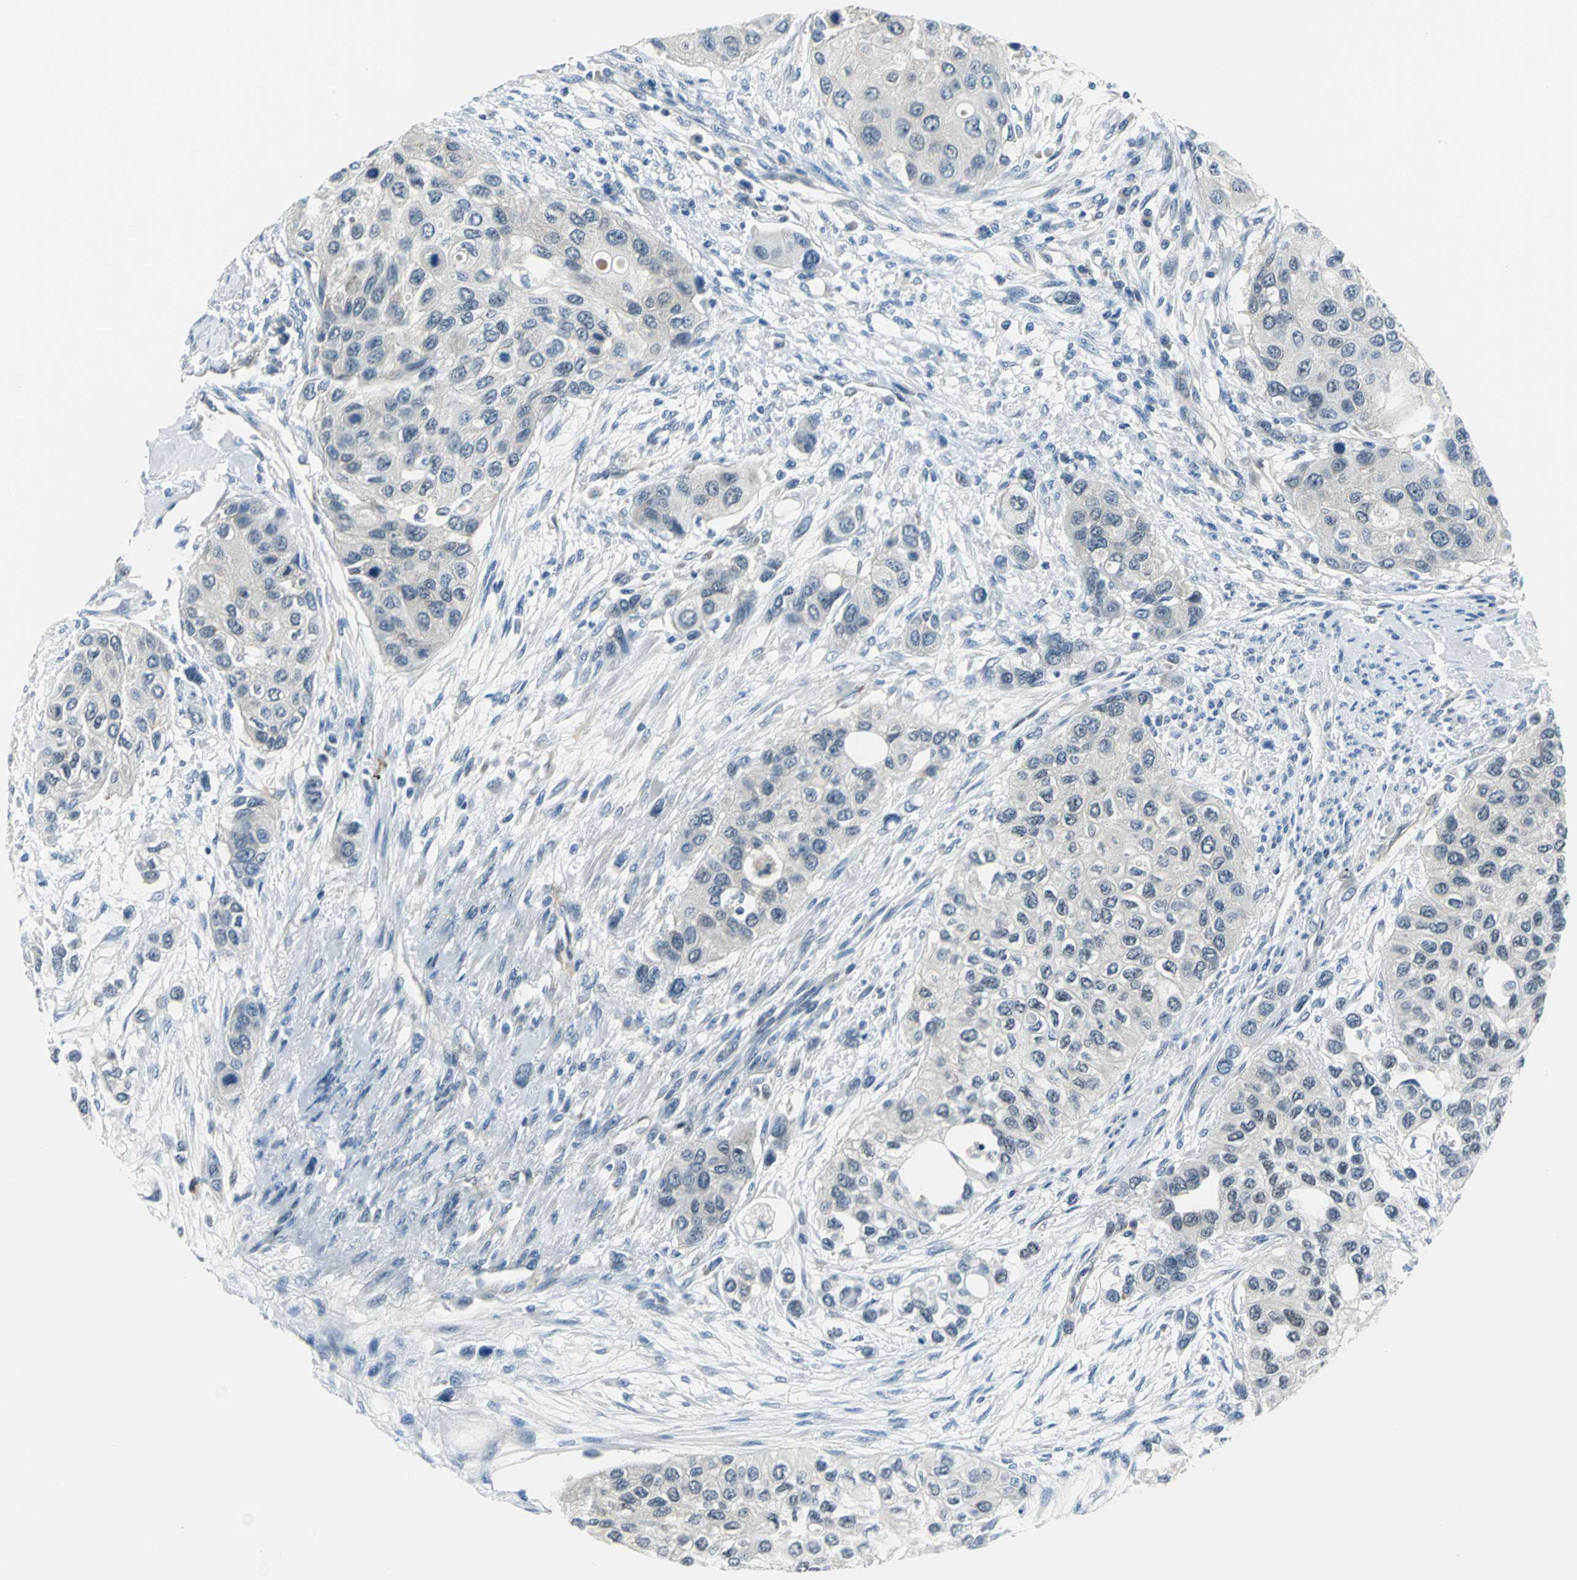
{"staining": {"intensity": "negative", "quantity": "none", "location": "none"}, "tissue": "urothelial cancer", "cell_type": "Tumor cells", "image_type": "cancer", "snomed": [{"axis": "morphology", "description": "Urothelial carcinoma, High grade"}, {"axis": "topography", "description": "Urinary bladder"}], "caption": "The histopathology image demonstrates no significant expression in tumor cells of urothelial carcinoma (high-grade).", "gene": "ZNF415", "patient": {"sex": "female", "age": 56}}